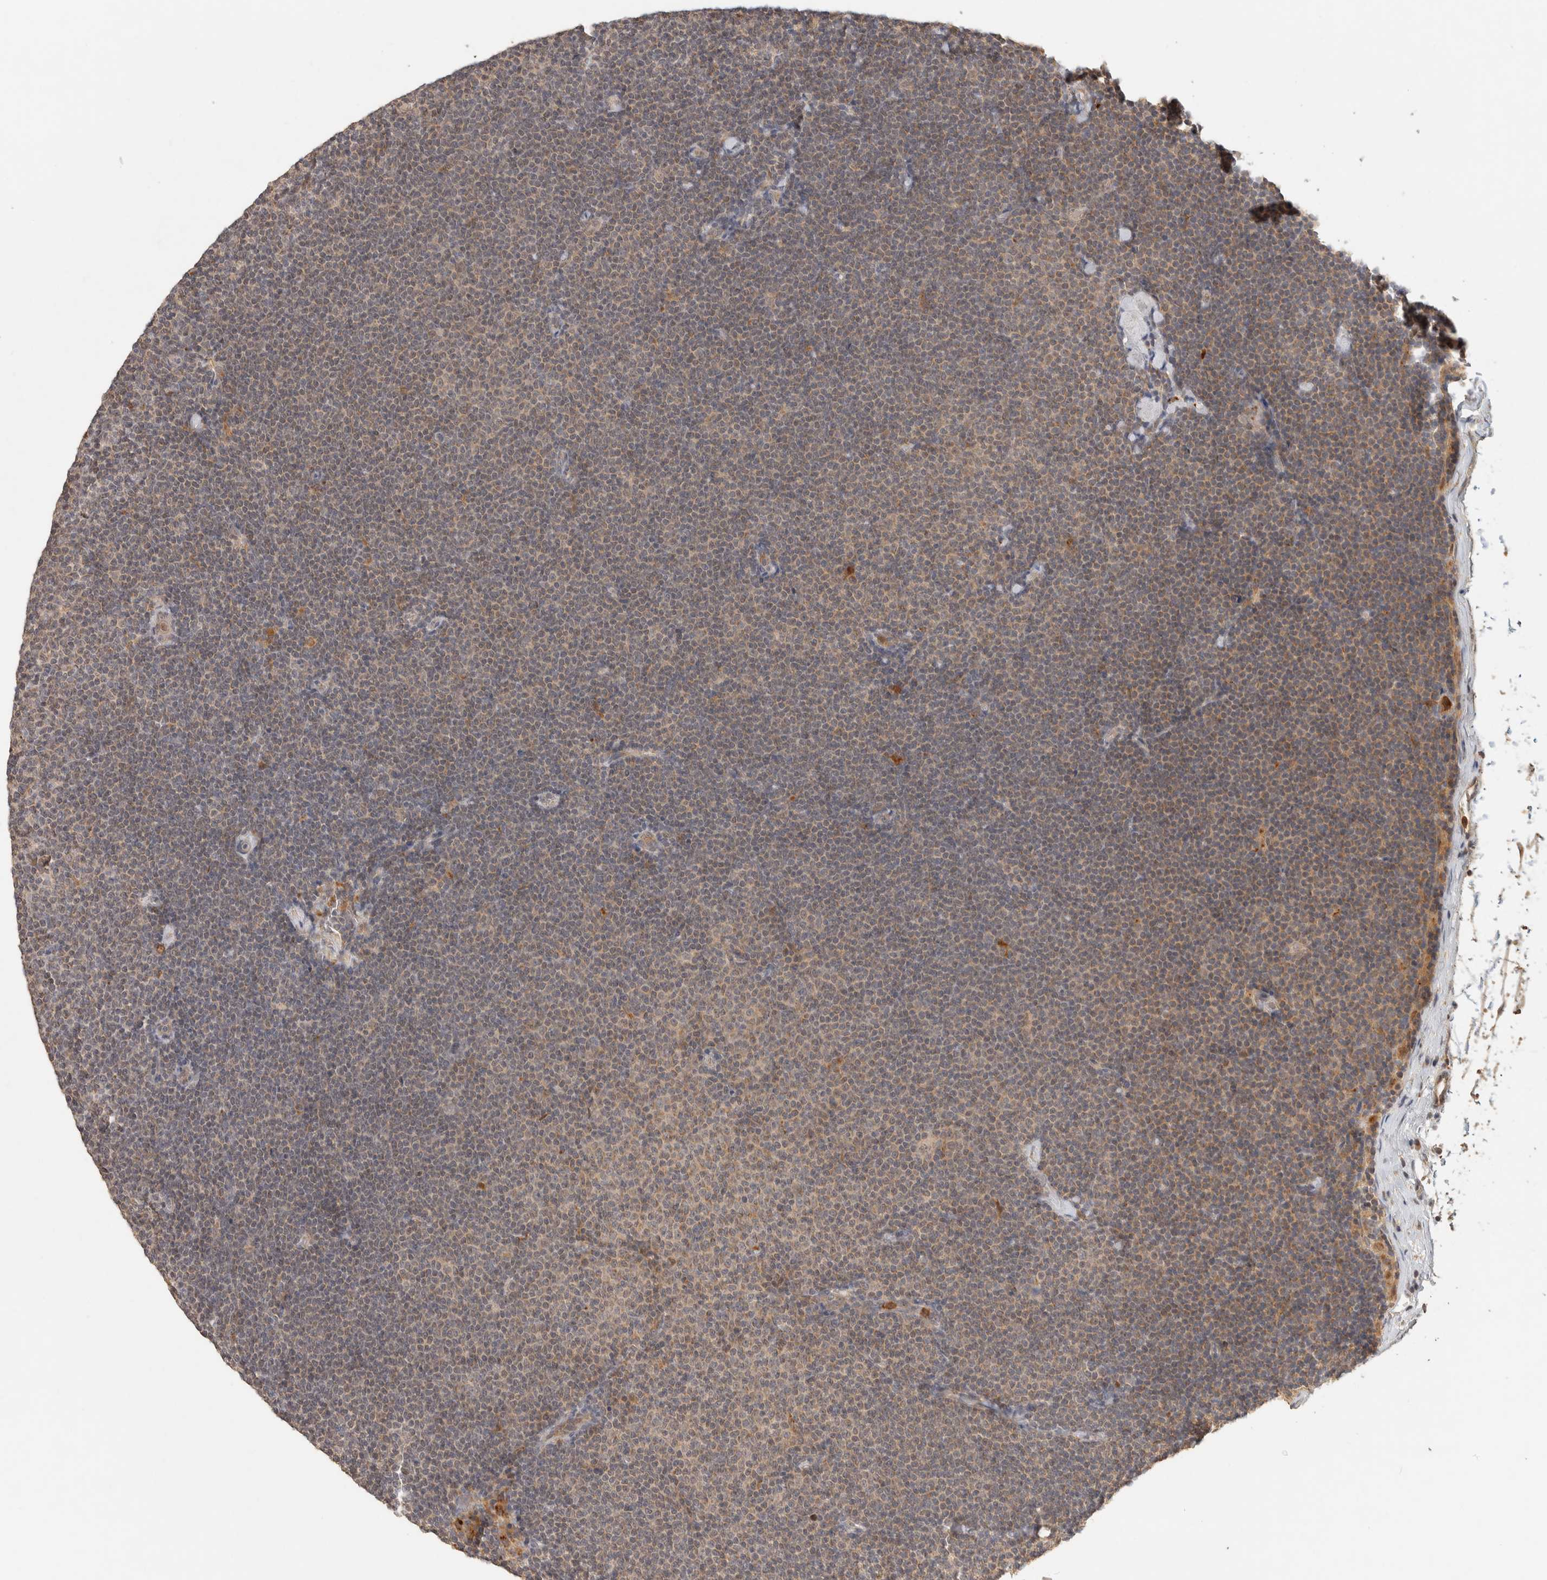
{"staining": {"intensity": "weak", "quantity": "25%-75%", "location": "cytoplasmic/membranous"}, "tissue": "lymphoma", "cell_type": "Tumor cells", "image_type": "cancer", "snomed": [{"axis": "morphology", "description": "Malignant lymphoma, non-Hodgkin's type, Low grade"}, {"axis": "topography", "description": "Lymph node"}], "caption": "A high-resolution photomicrograph shows immunohistochemistry staining of low-grade malignant lymphoma, non-Hodgkin's type, which demonstrates weak cytoplasmic/membranous staining in about 25%-75% of tumor cells. (brown staining indicates protein expression, while blue staining denotes nuclei).", "gene": "ITPA", "patient": {"sex": "female", "age": 53}}